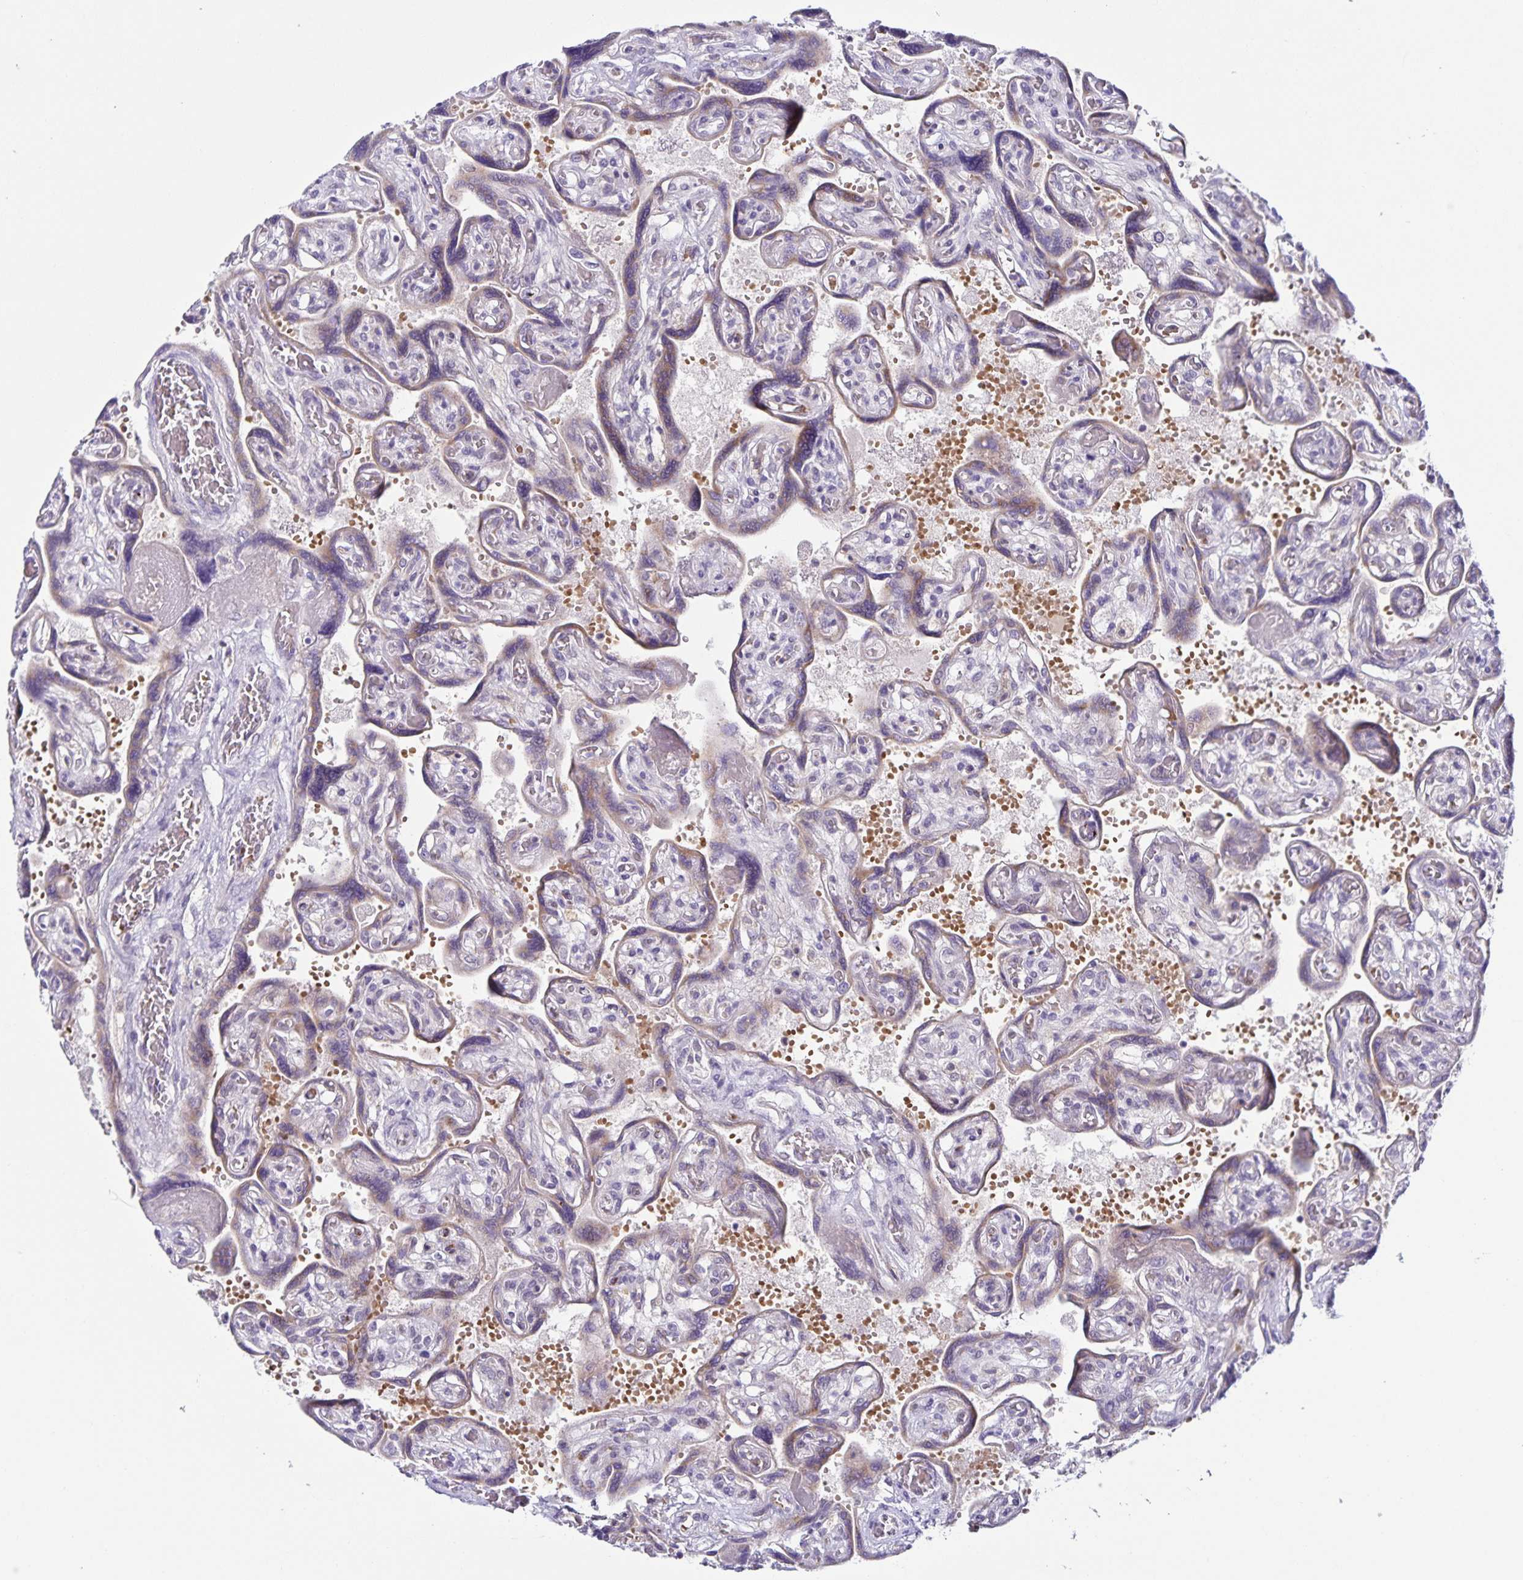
{"staining": {"intensity": "weak", "quantity": ">75%", "location": "nuclear"}, "tissue": "placenta", "cell_type": "Decidual cells", "image_type": "normal", "snomed": [{"axis": "morphology", "description": "Normal tissue, NOS"}, {"axis": "topography", "description": "Placenta"}], "caption": "Protein analysis of benign placenta displays weak nuclear staining in approximately >75% of decidual cells.", "gene": "STPG4", "patient": {"sex": "female", "age": 32}}